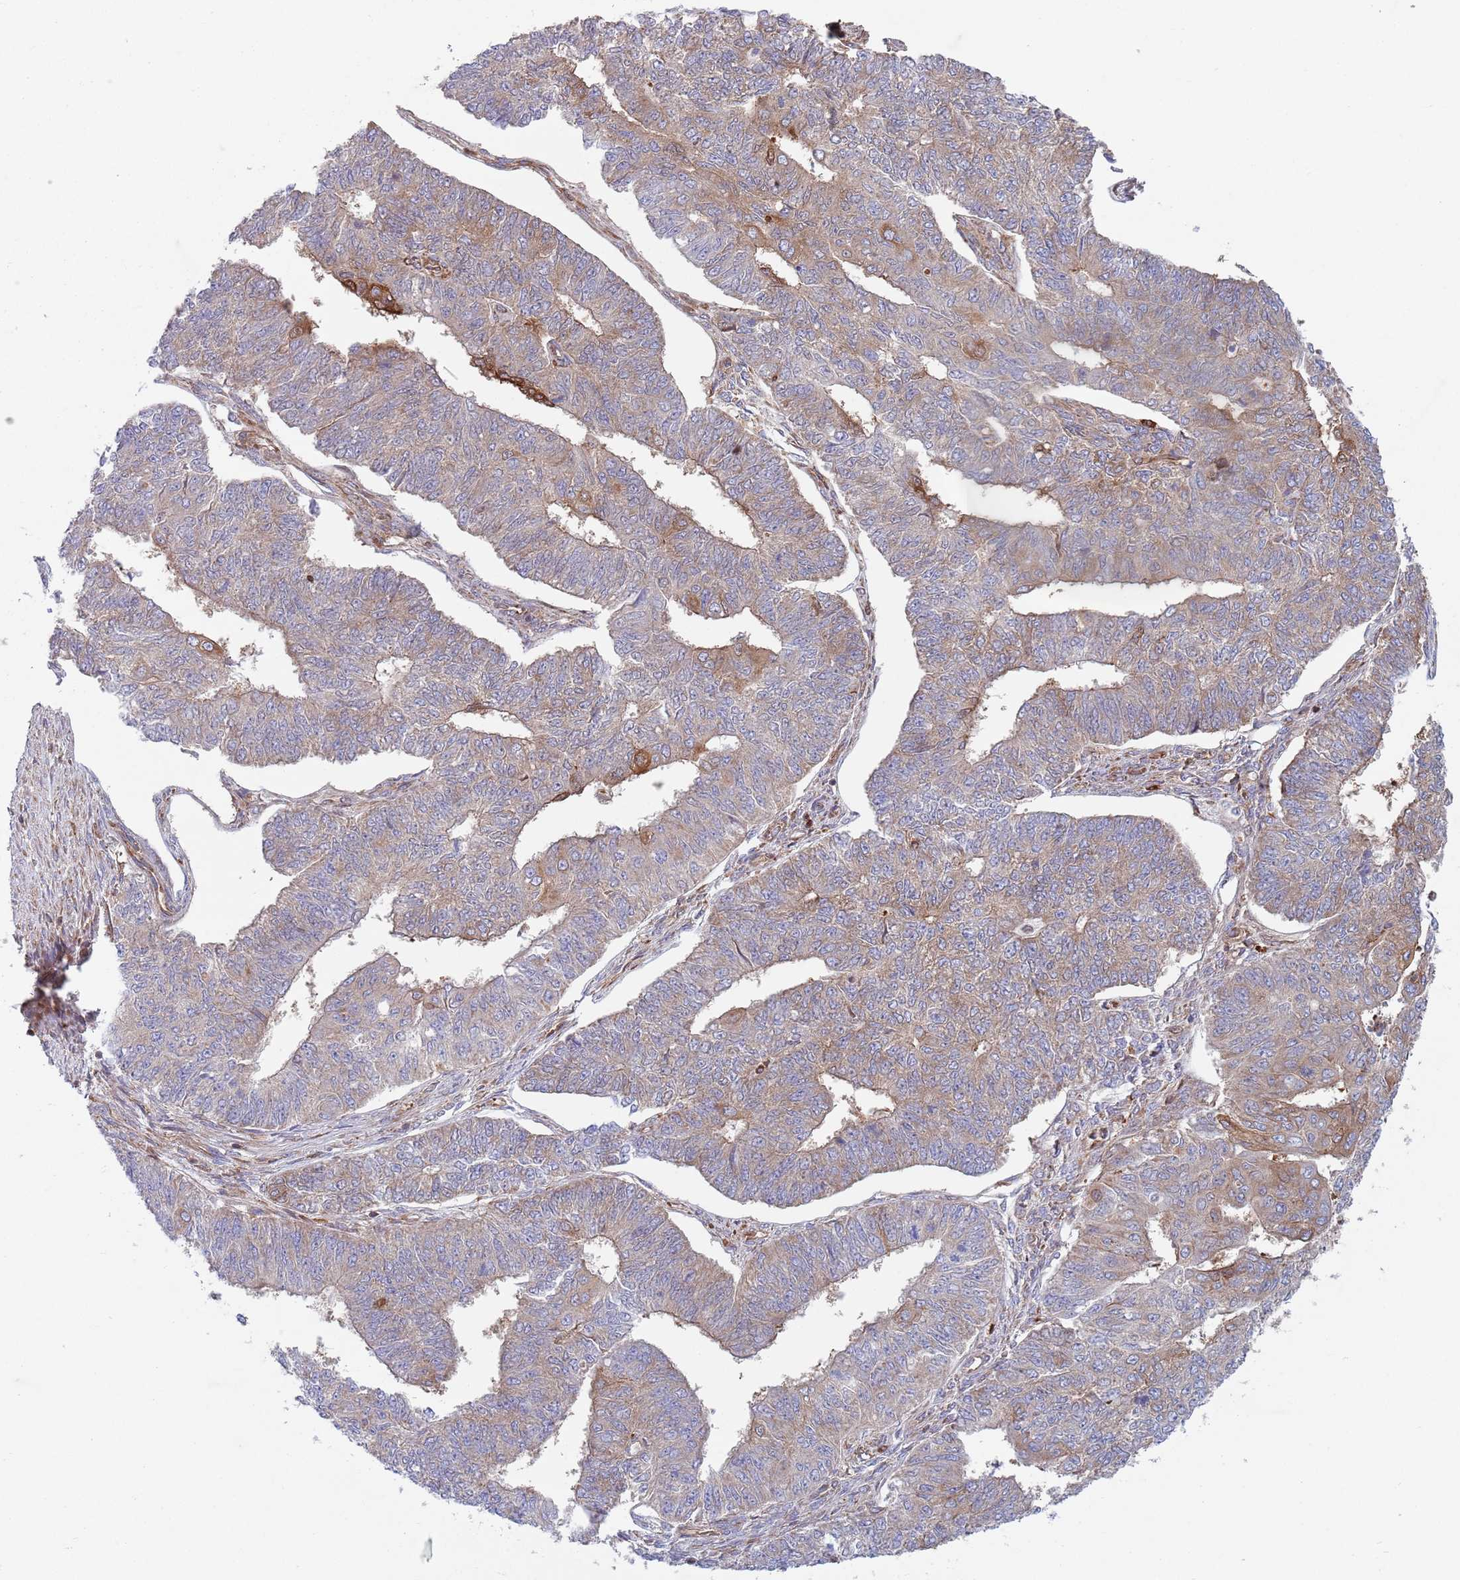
{"staining": {"intensity": "moderate", "quantity": "<25%", "location": "cytoplasmic/membranous"}, "tissue": "endometrial cancer", "cell_type": "Tumor cells", "image_type": "cancer", "snomed": [{"axis": "morphology", "description": "Adenocarcinoma, NOS"}, {"axis": "topography", "description": "Endometrium"}], "caption": "IHC of human adenocarcinoma (endometrial) reveals low levels of moderate cytoplasmic/membranous positivity in approximately <25% of tumor cells. The protein is shown in brown color, while the nuclei are stained blue.", "gene": "ZMYM5", "patient": {"sex": "female", "age": 32}}